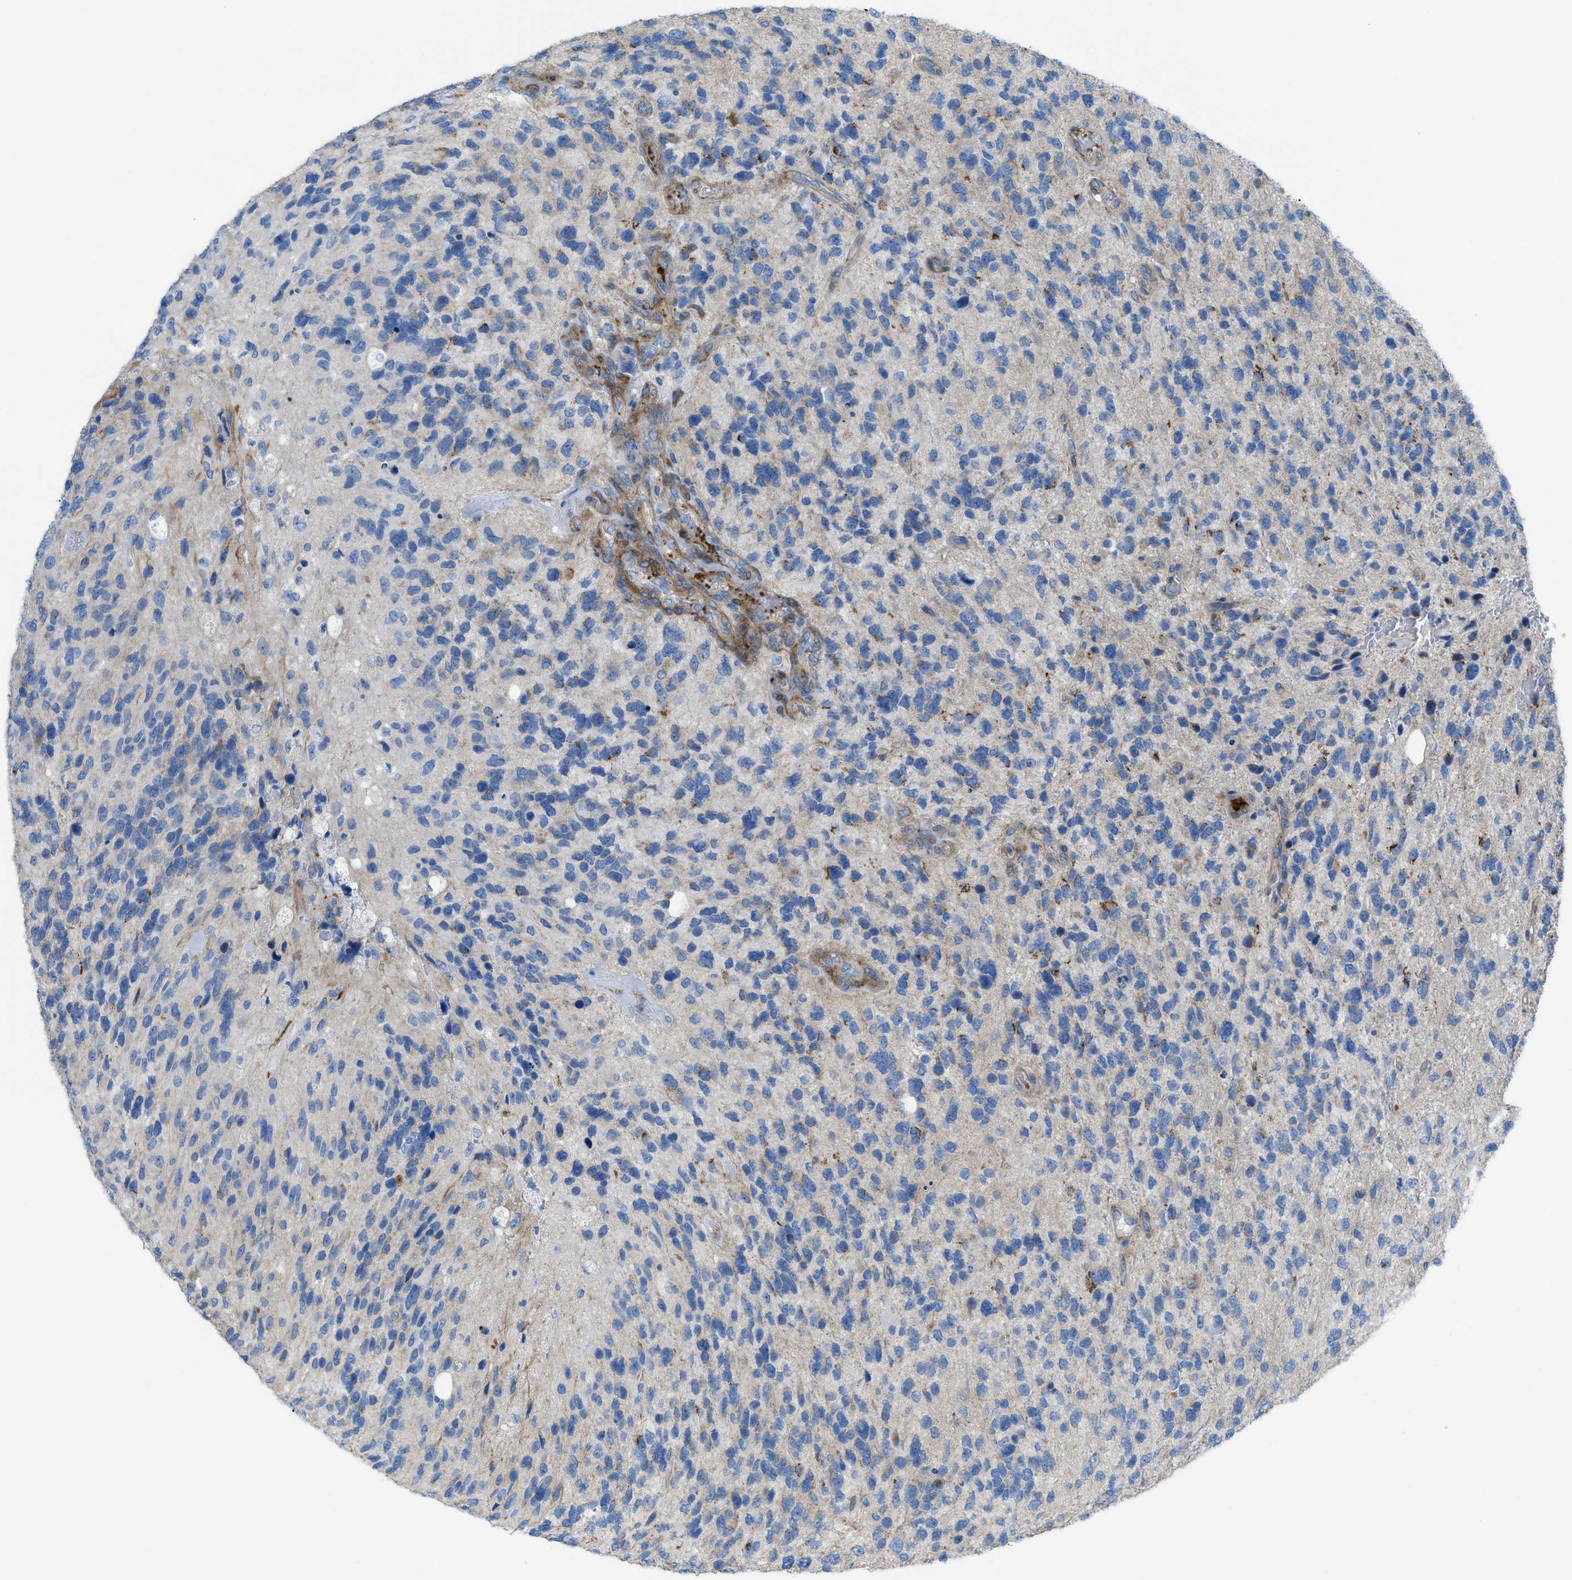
{"staining": {"intensity": "weak", "quantity": "<25%", "location": "cytoplasmic/membranous"}, "tissue": "glioma", "cell_type": "Tumor cells", "image_type": "cancer", "snomed": [{"axis": "morphology", "description": "Glioma, malignant, High grade"}, {"axis": "topography", "description": "Brain"}], "caption": "Human malignant glioma (high-grade) stained for a protein using immunohistochemistry reveals no positivity in tumor cells.", "gene": "KCNH7", "patient": {"sex": "female", "age": 58}}